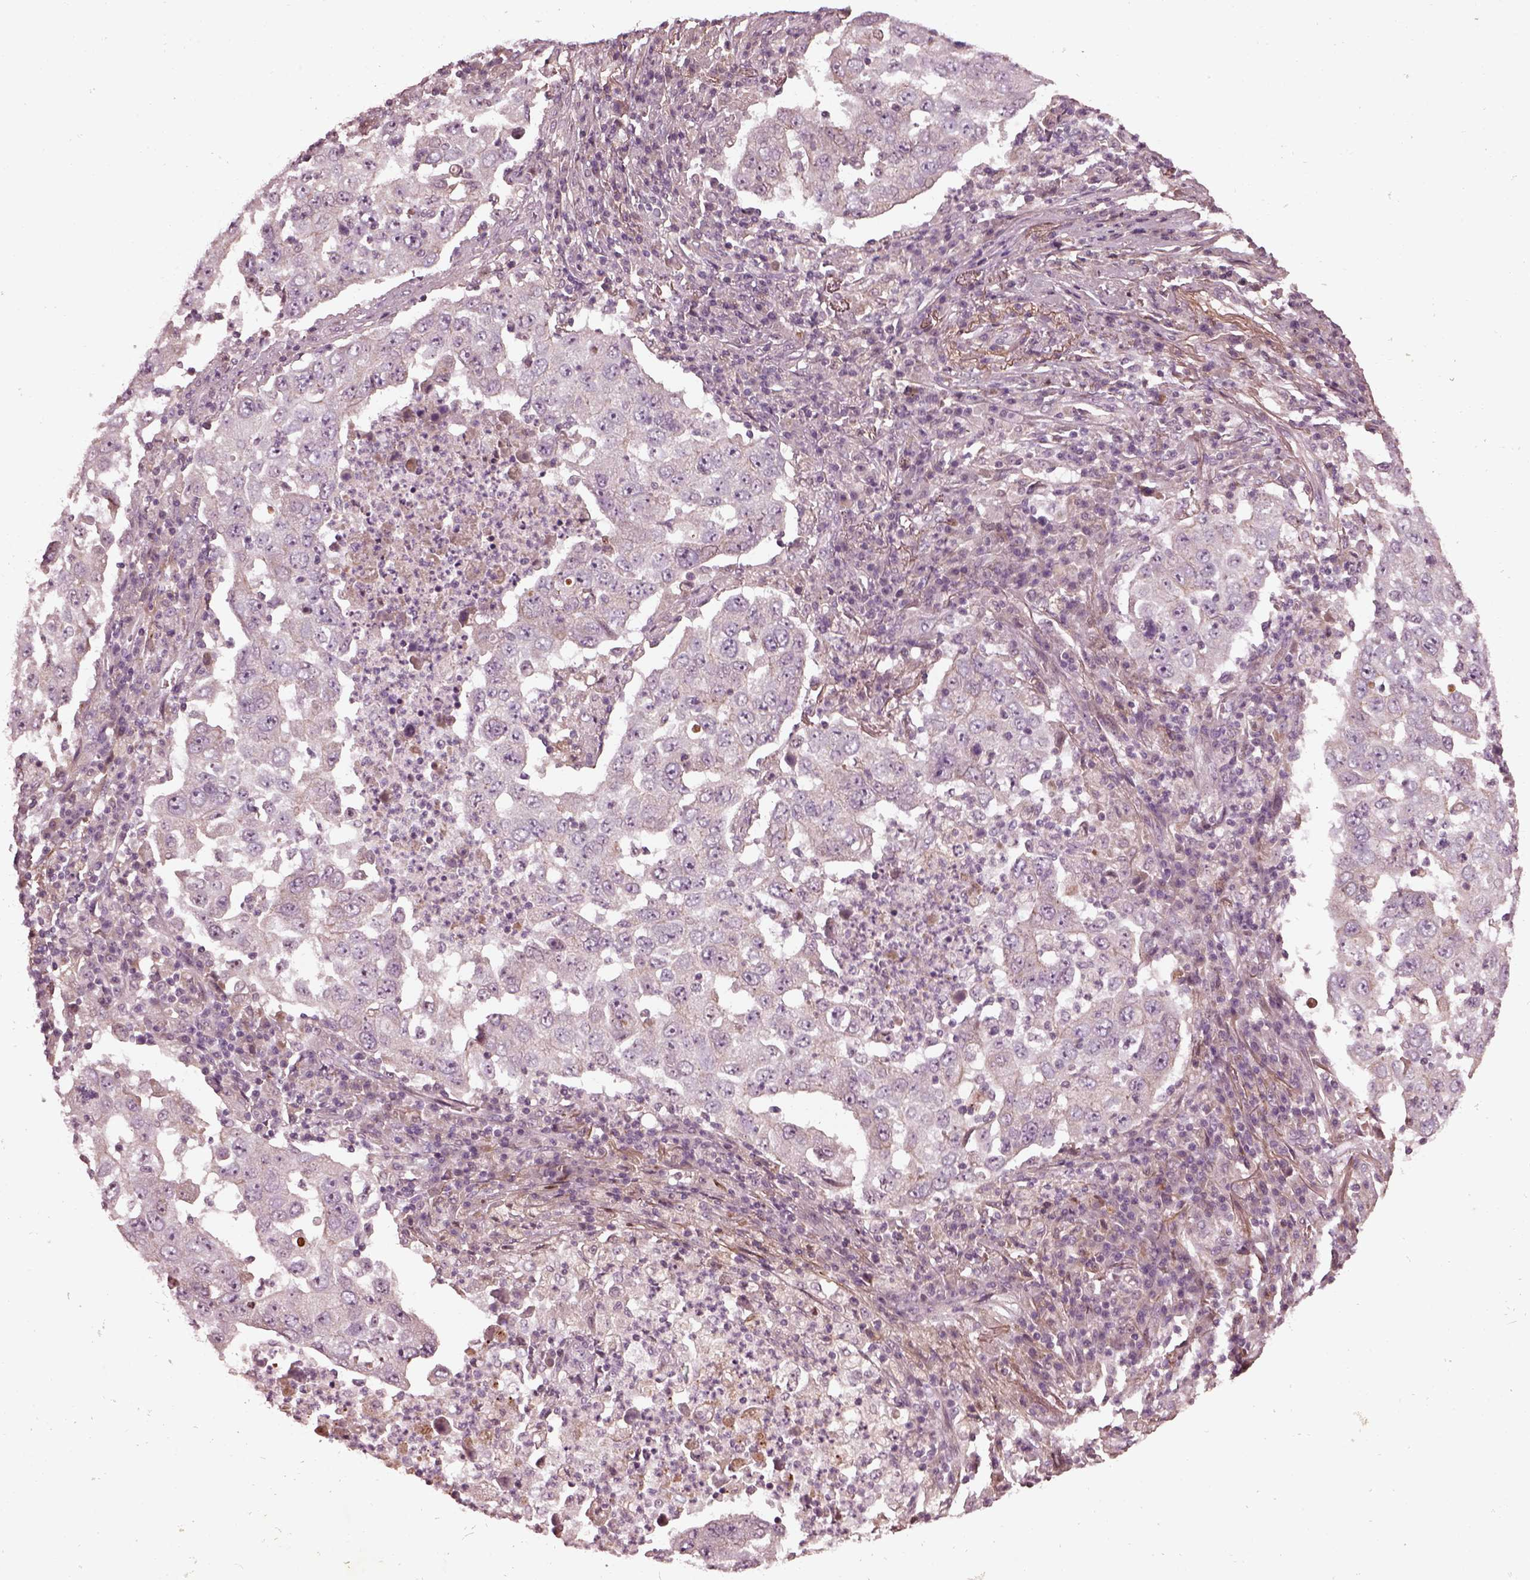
{"staining": {"intensity": "negative", "quantity": "none", "location": "none"}, "tissue": "lung cancer", "cell_type": "Tumor cells", "image_type": "cancer", "snomed": [{"axis": "morphology", "description": "Adenocarcinoma, NOS"}, {"axis": "topography", "description": "Lung"}], "caption": "Tumor cells show no significant staining in lung cancer (adenocarcinoma).", "gene": "EFEMP1", "patient": {"sex": "male", "age": 73}}